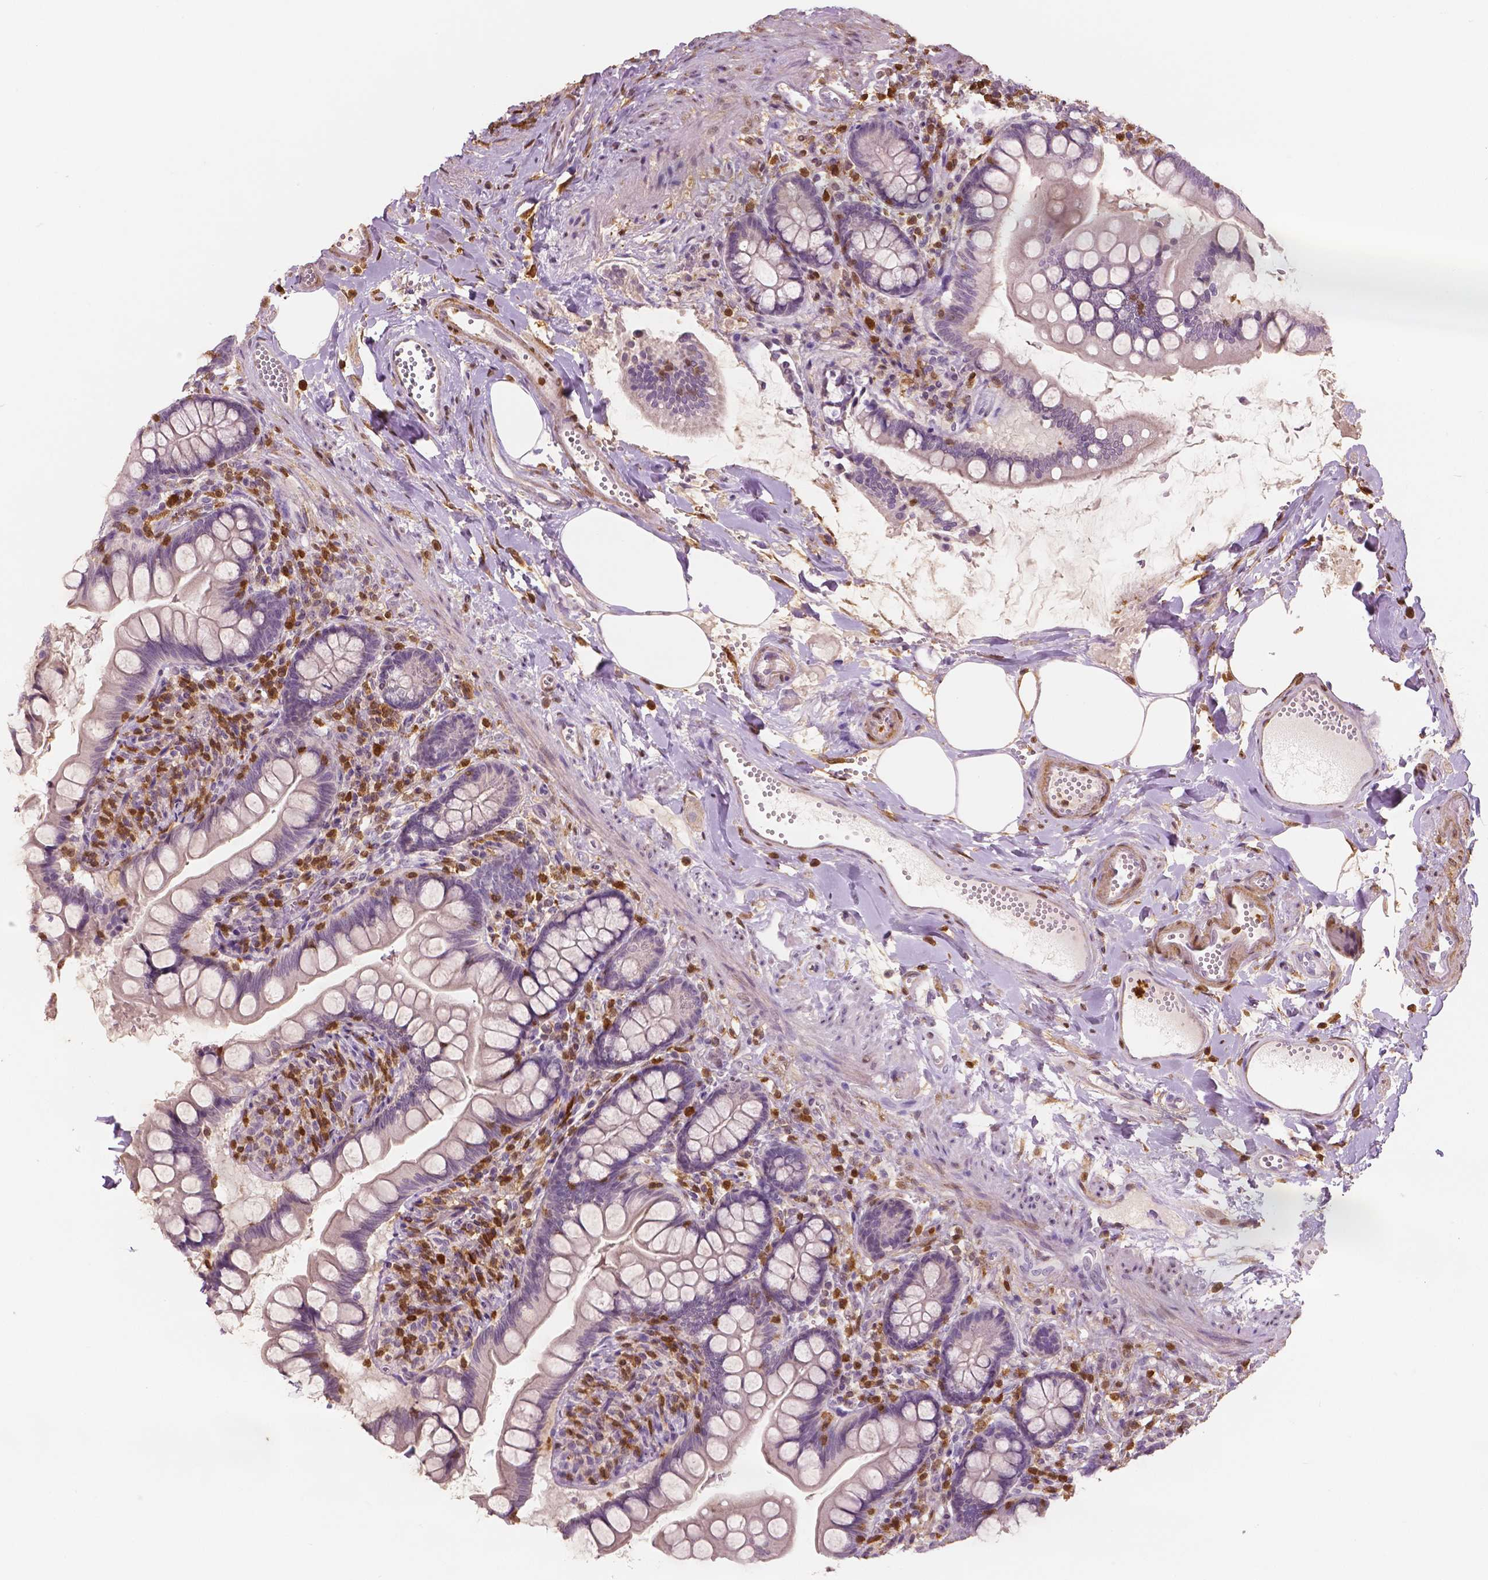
{"staining": {"intensity": "negative", "quantity": "none", "location": "none"}, "tissue": "small intestine", "cell_type": "Glandular cells", "image_type": "normal", "snomed": [{"axis": "morphology", "description": "Normal tissue, NOS"}, {"axis": "topography", "description": "Small intestine"}], "caption": "Protein analysis of normal small intestine reveals no significant expression in glandular cells. (Brightfield microscopy of DAB (3,3'-diaminobenzidine) IHC at high magnification).", "gene": "S100A4", "patient": {"sex": "female", "age": 56}}